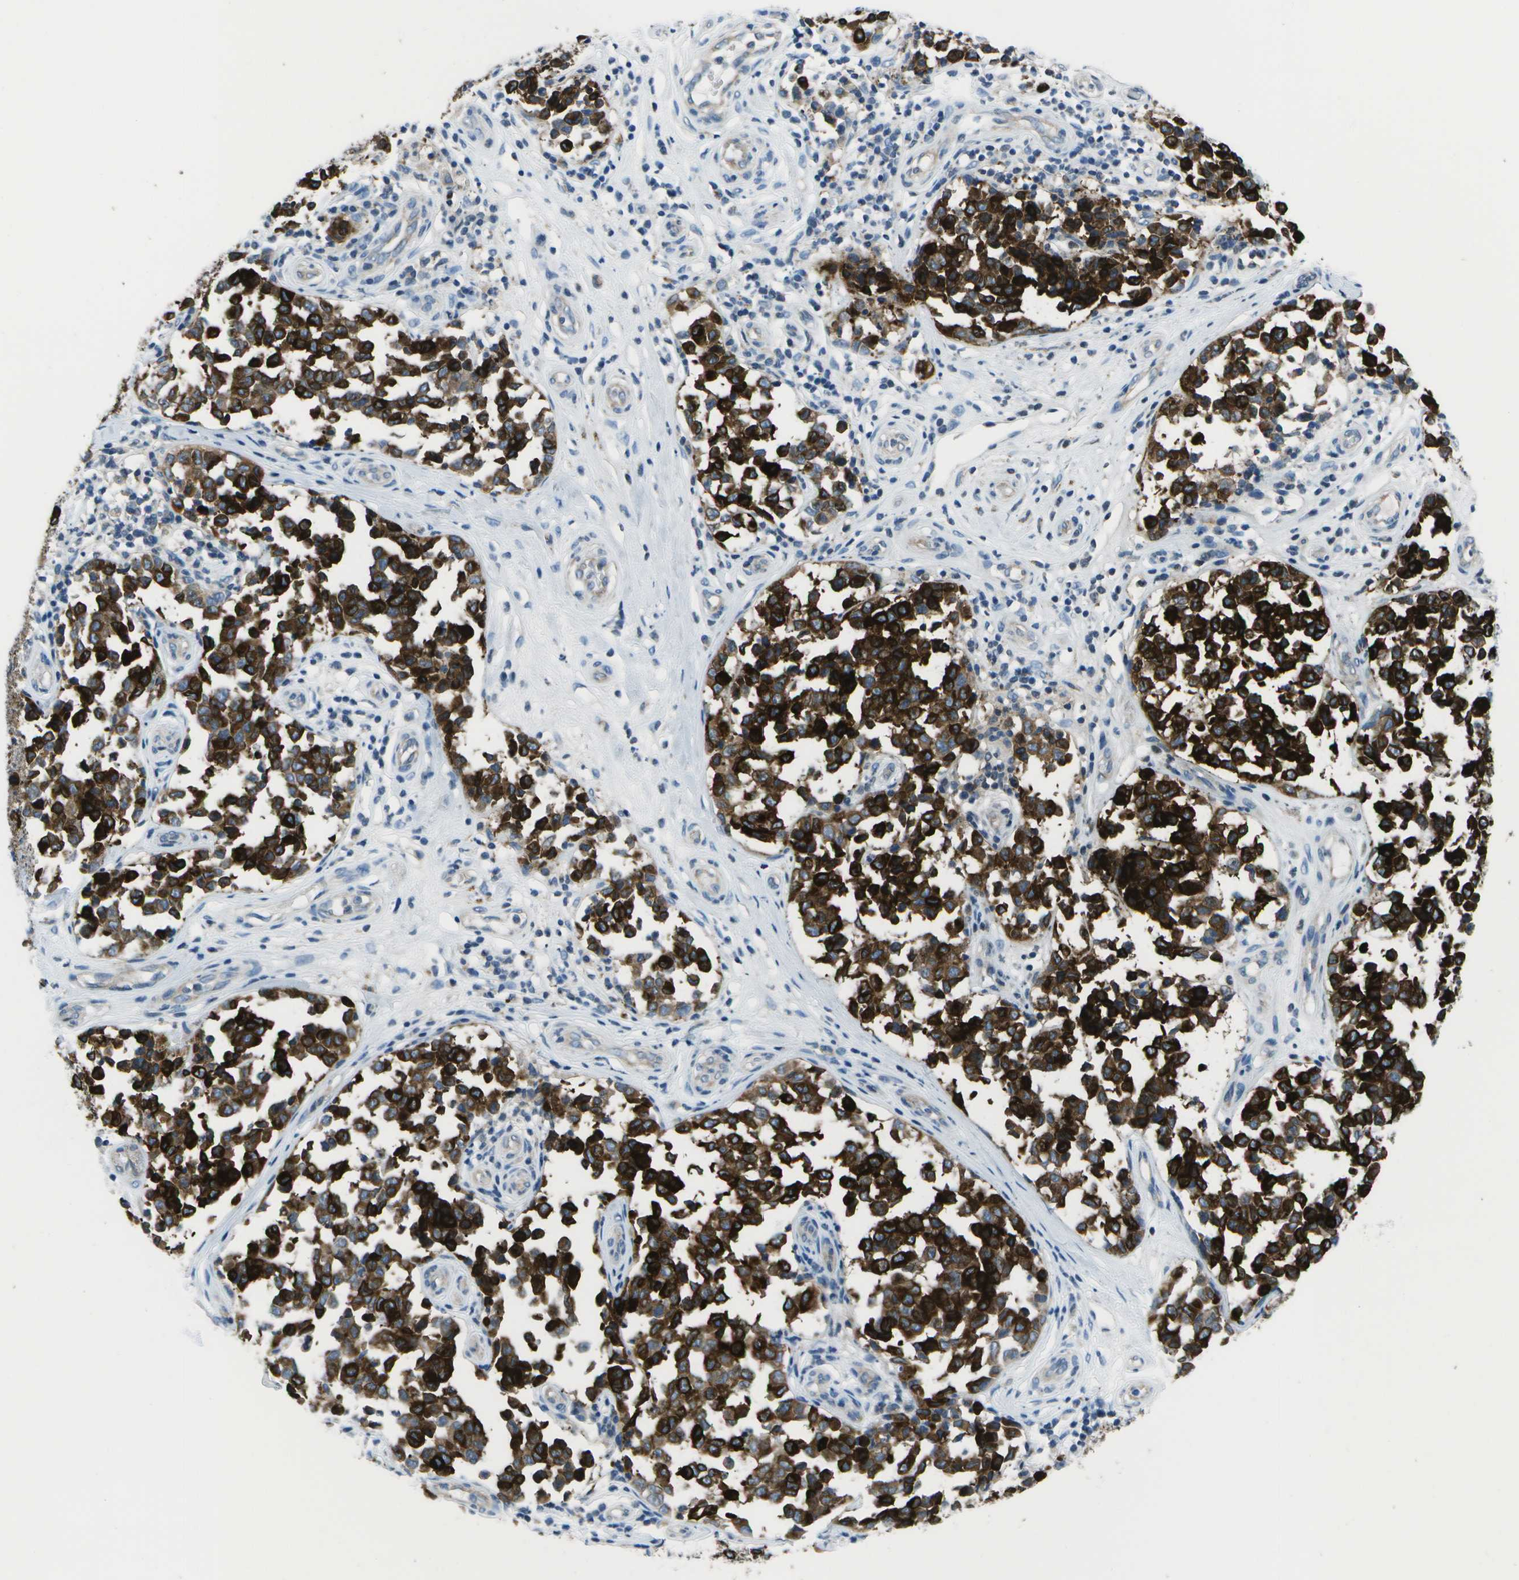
{"staining": {"intensity": "strong", "quantity": ">75%", "location": "cytoplasmic/membranous"}, "tissue": "melanoma", "cell_type": "Tumor cells", "image_type": "cancer", "snomed": [{"axis": "morphology", "description": "Malignant melanoma, NOS"}, {"axis": "topography", "description": "Skin"}], "caption": "Approximately >75% of tumor cells in human malignant melanoma demonstrate strong cytoplasmic/membranous protein positivity as visualized by brown immunohistochemical staining.", "gene": "DCT", "patient": {"sex": "female", "age": 64}}